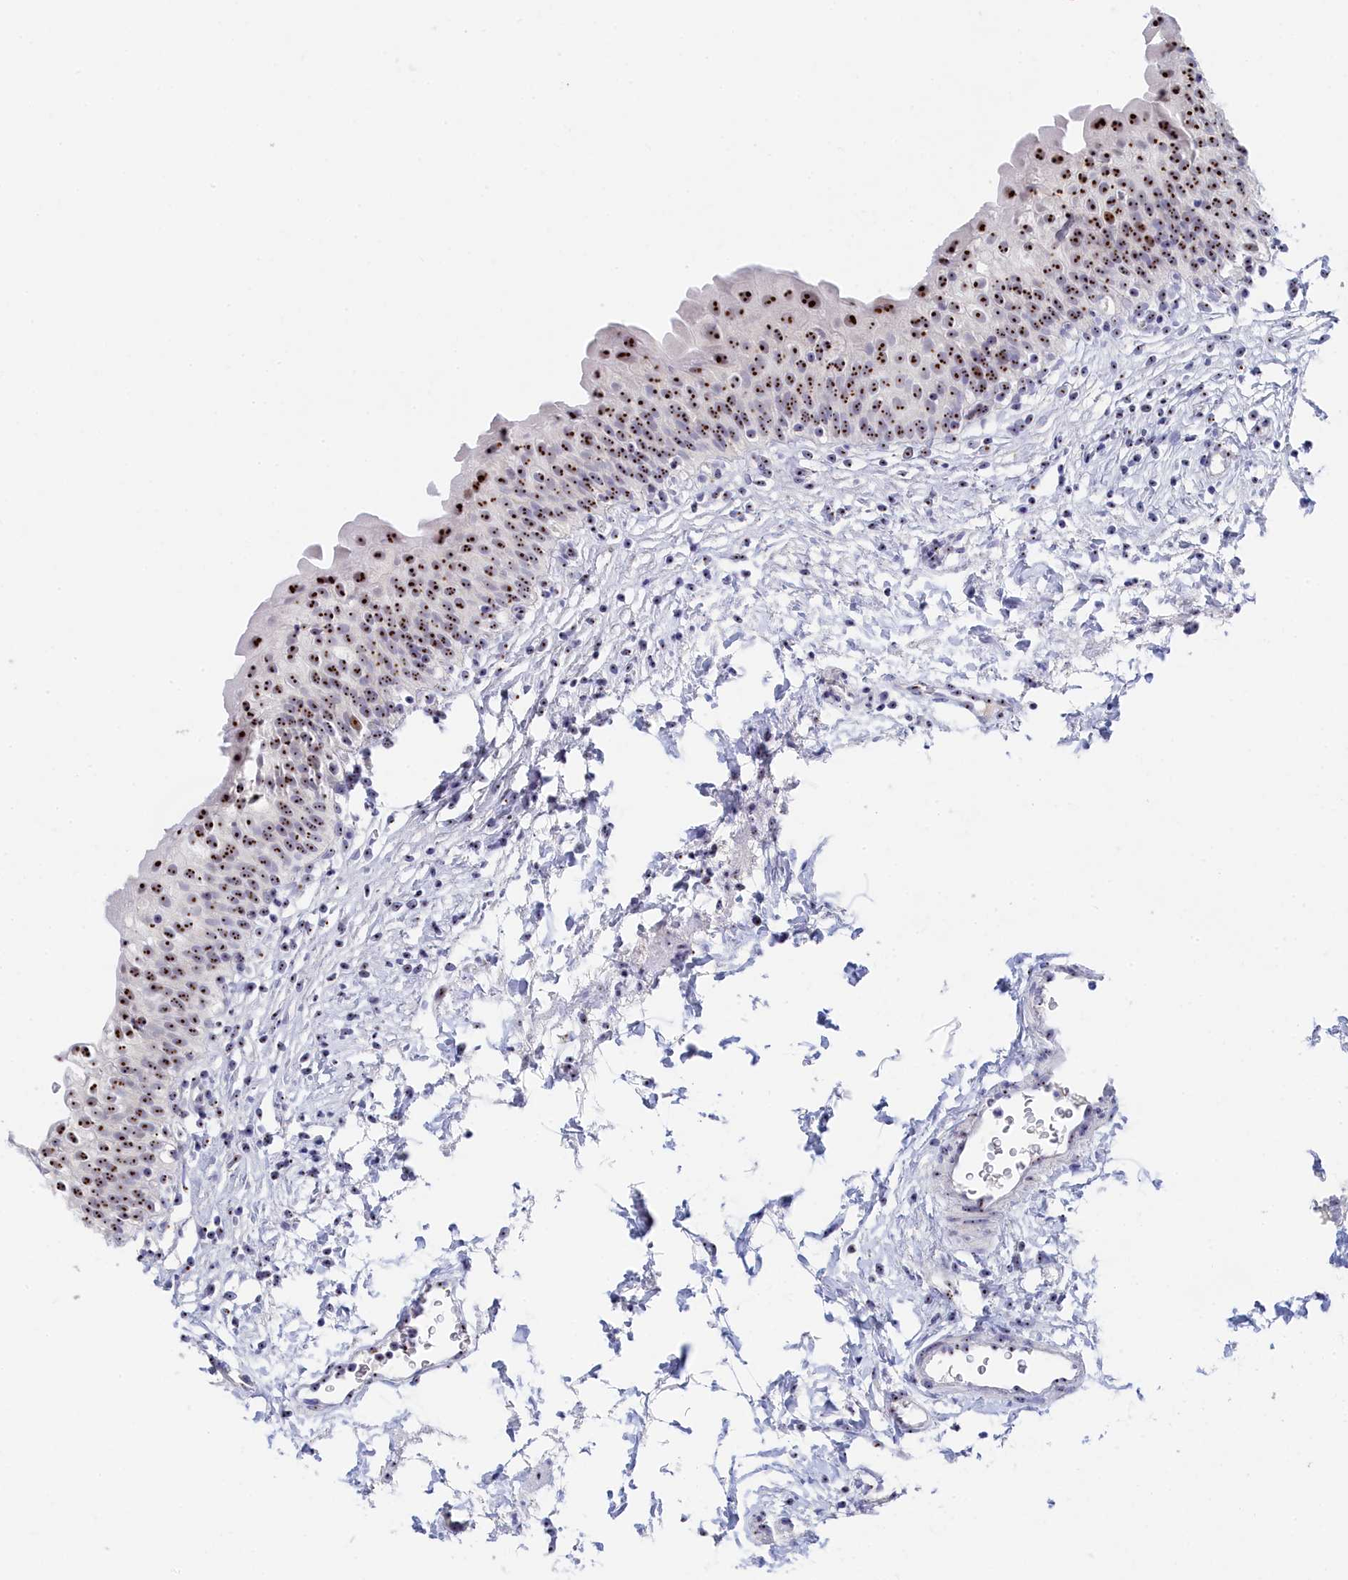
{"staining": {"intensity": "strong", "quantity": ">75%", "location": "nuclear"}, "tissue": "urinary bladder", "cell_type": "Urothelial cells", "image_type": "normal", "snomed": [{"axis": "morphology", "description": "Normal tissue, NOS"}, {"axis": "topography", "description": "Urinary bladder"}], "caption": "High-magnification brightfield microscopy of benign urinary bladder stained with DAB (brown) and counterstained with hematoxylin (blue). urothelial cells exhibit strong nuclear positivity is identified in approximately>75% of cells. The staining is performed using DAB brown chromogen to label protein expression. The nuclei are counter-stained blue using hematoxylin.", "gene": "RSL1D1", "patient": {"sex": "male", "age": 55}}